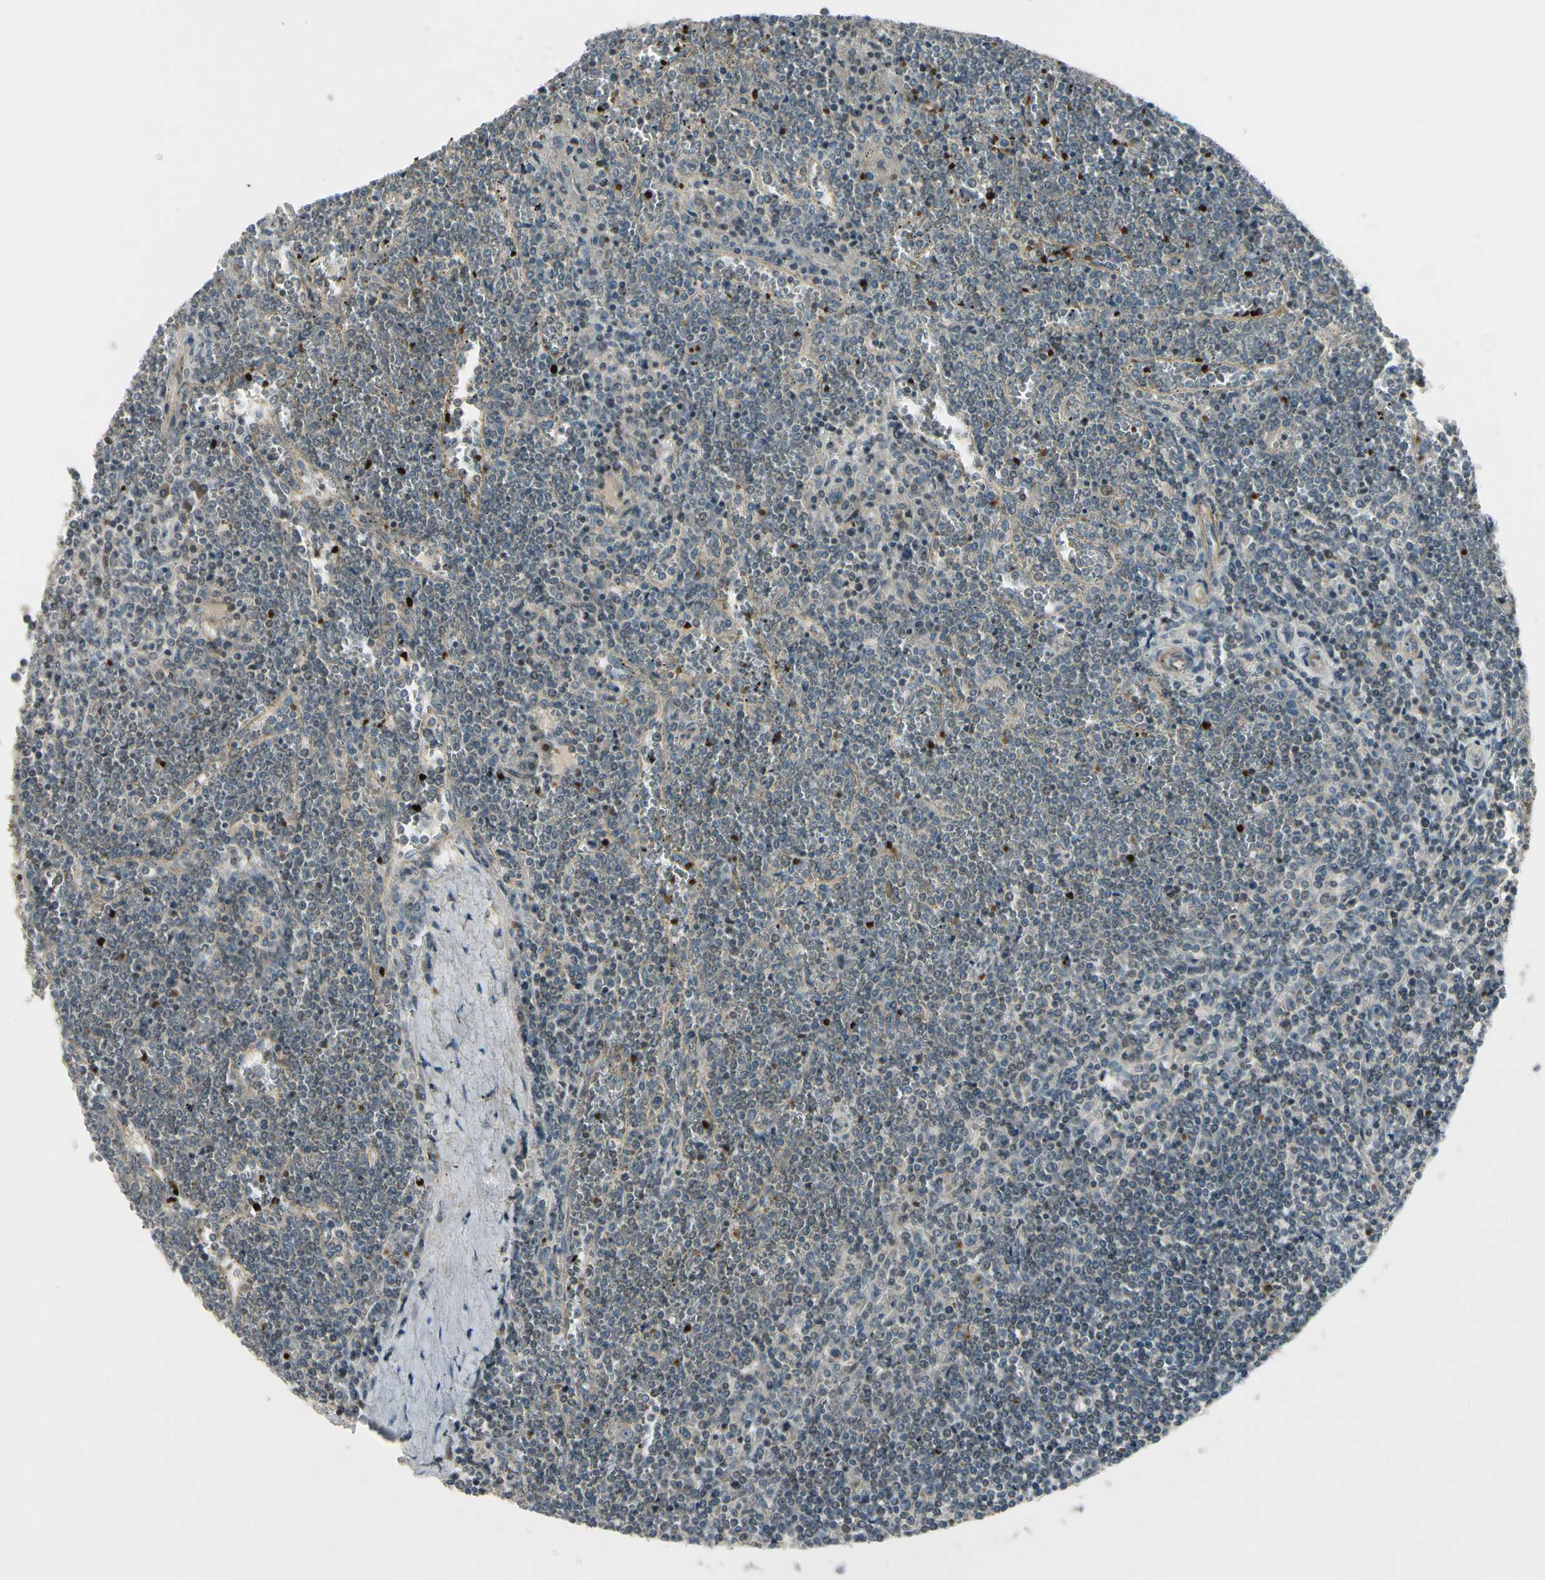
{"staining": {"intensity": "weak", "quantity": "25%-75%", "location": "cytoplasmic/membranous"}, "tissue": "lymphoma", "cell_type": "Tumor cells", "image_type": "cancer", "snomed": [{"axis": "morphology", "description": "Malignant lymphoma, non-Hodgkin's type, Low grade"}, {"axis": "topography", "description": "Spleen"}], "caption": "Low-grade malignant lymphoma, non-Hodgkin's type stained with a brown dye shows weak cytoplasmic/membranous positive expression in approximately 25%-75% of tumor cells.", "gene": "PPP3CB", "patient": {"sex": "female", "age": 19}}